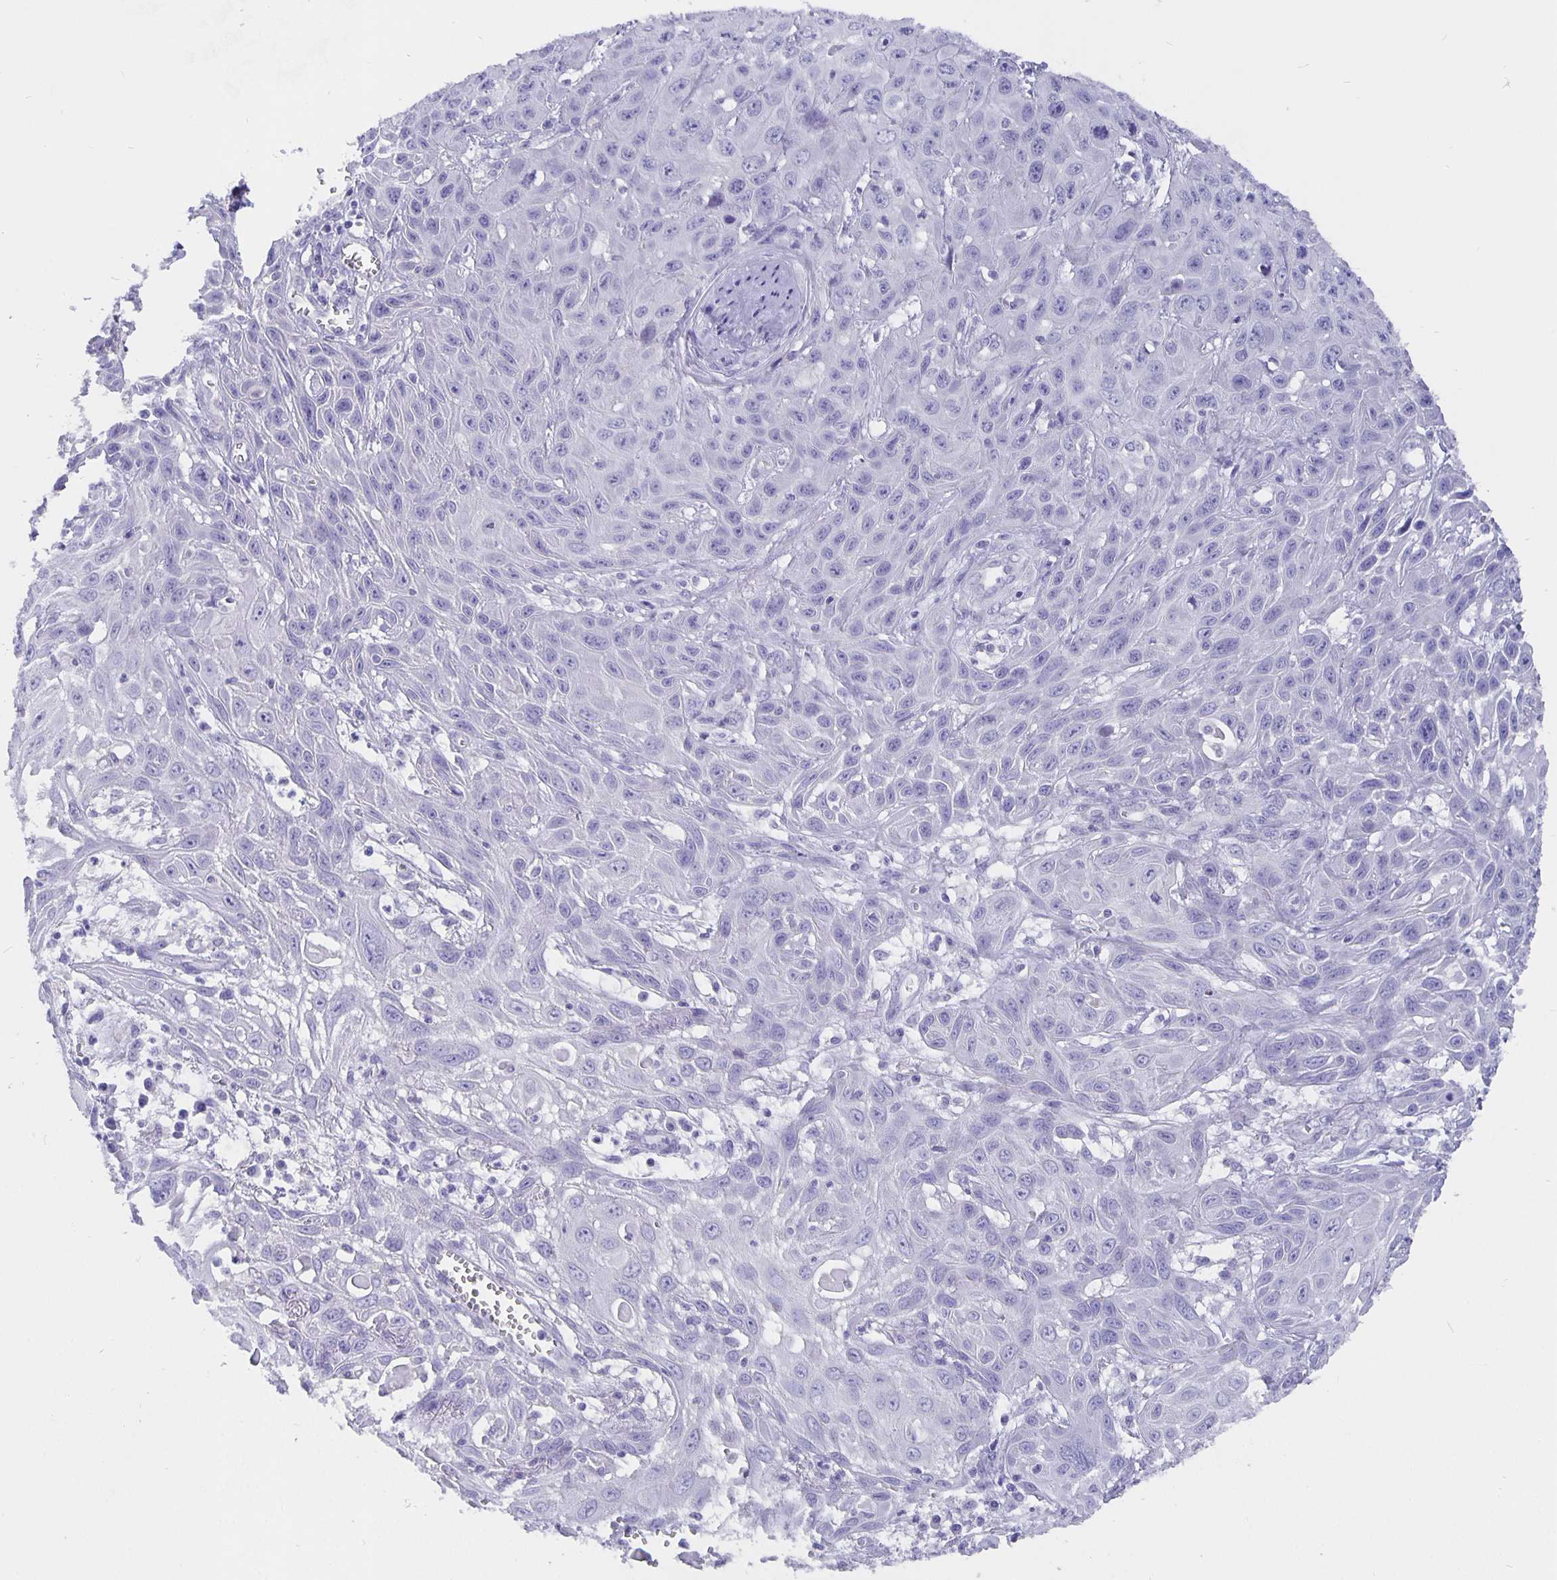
{"staining": {"intensity": "negative", "quantity": "none", "location": "none"}, "tissue": "skin cancer", "cell_type": "Tumor cells", "image_type": "cancer", "snomed": [{"axis": "morphology", "description": "Squamous cell carcinoma, NOS"}, {"axis": "topography", "description": "Skin"}, {"axis": "topography", "description": "Vulva"}], "caption": "High power microscopy histopathology image of an immunohistochemistry photomicrograph of skin squamous cell carcinoma, revealing no significant expression in tumor cells.", "gene": "CFAP74", "patient": {"sex": "female", "age": 71}}